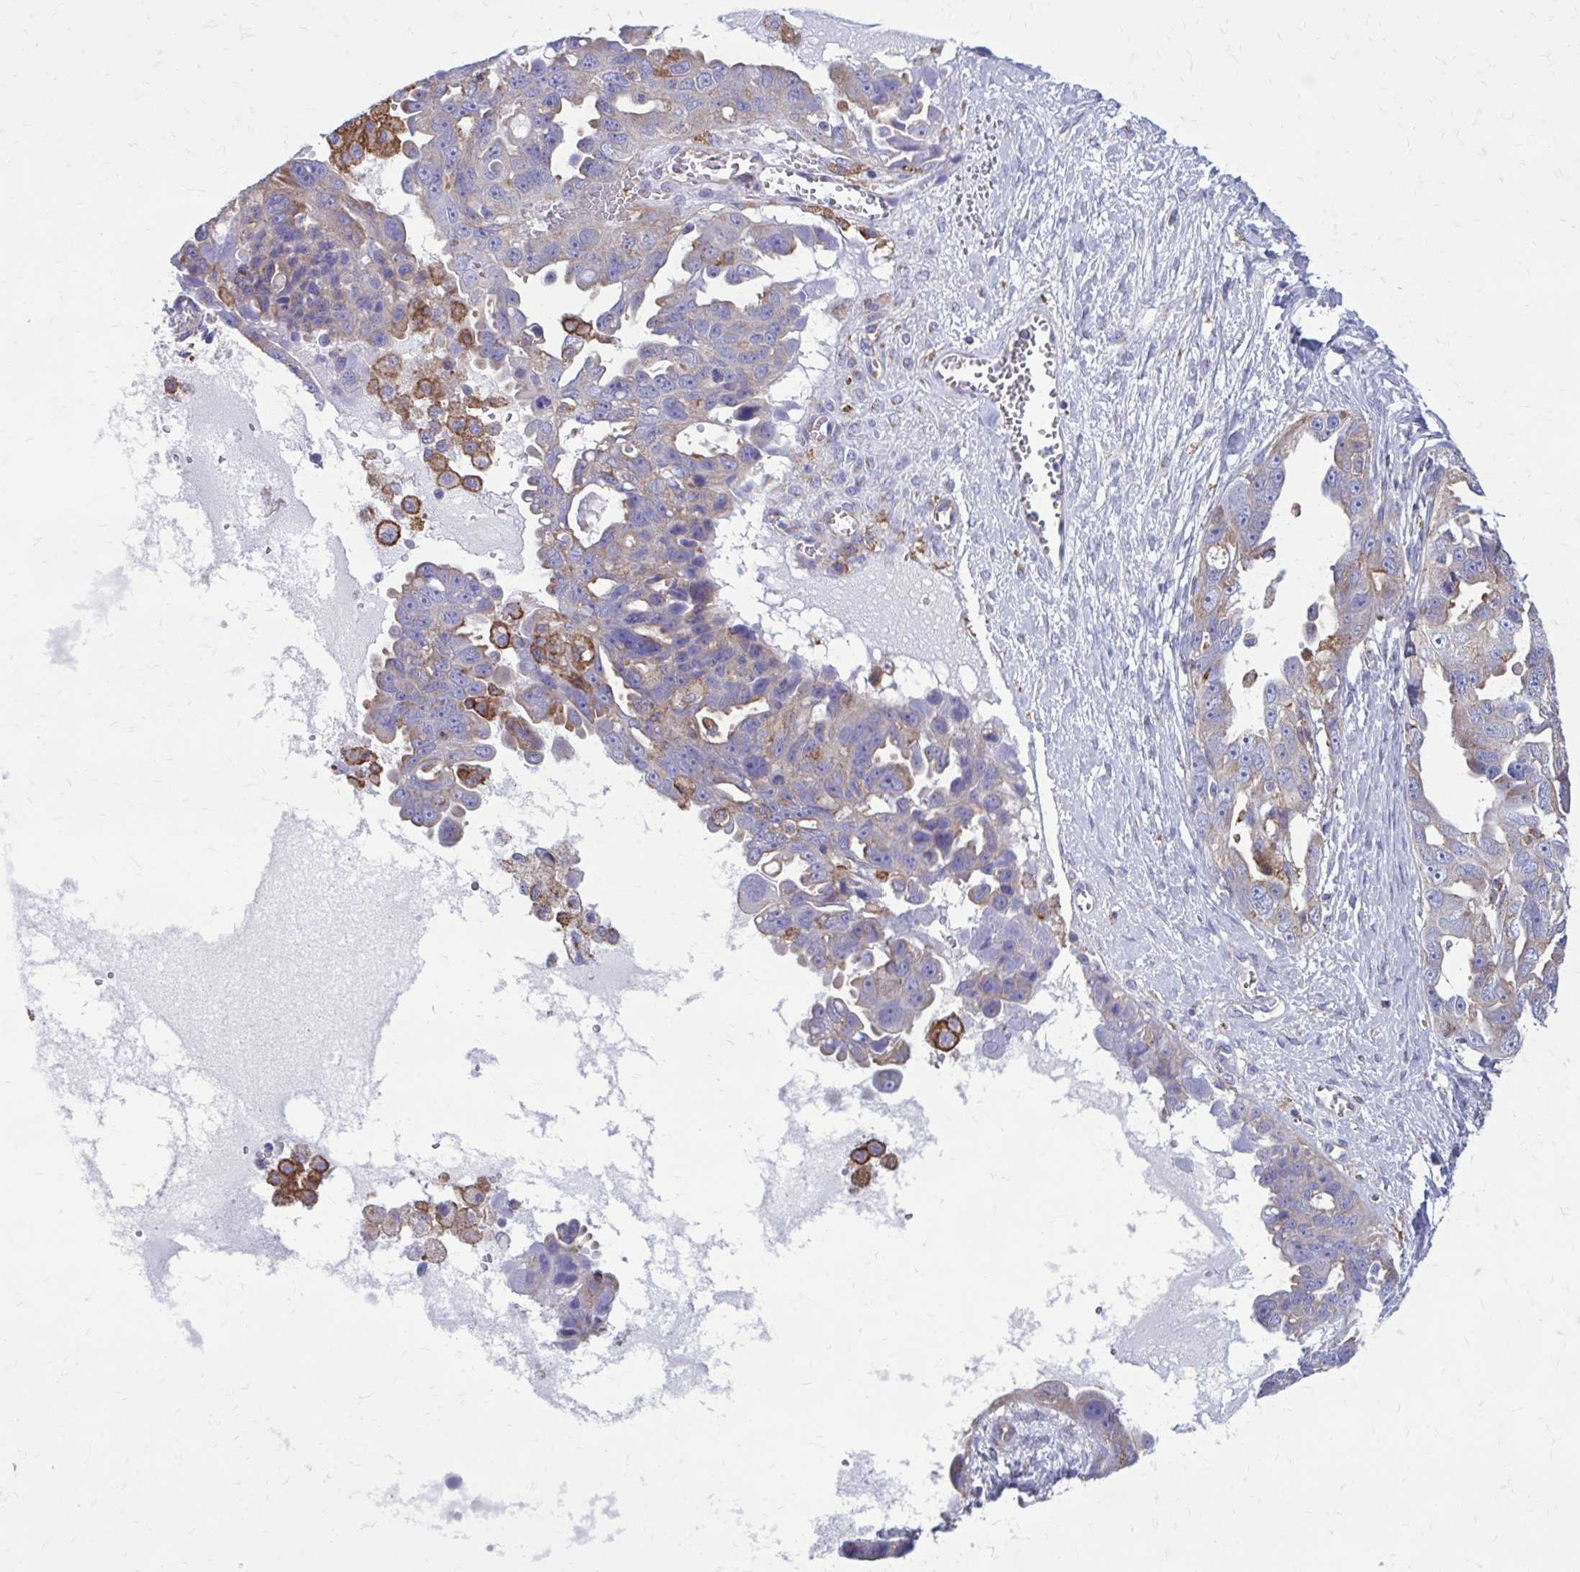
{"staining": {"intensity": "moderate", "quantity": "<25%", "location": "cytoplasmic/membranous"}, "tissue": "ovarian cancer", "cell_type": "Tumor cells", "image_type": "cancer", "snomed": [{"axis": "morphology", "description": "Carcinoma, endometroid"}, {"axis": "topography", "description": "Ovary"}], "caption": "A high-resolution micrograph shows immunohistochemistry staining of ovarian cancer (endometroid carcinoma), which demonstrates moderate cytoplasmic/membranous staining in about <25% of tumor cells. (DAB IHC with brightfield microscopy, high magnification).", "gene": "CLTA", "patient": {"sex": "female", "age": 70}}